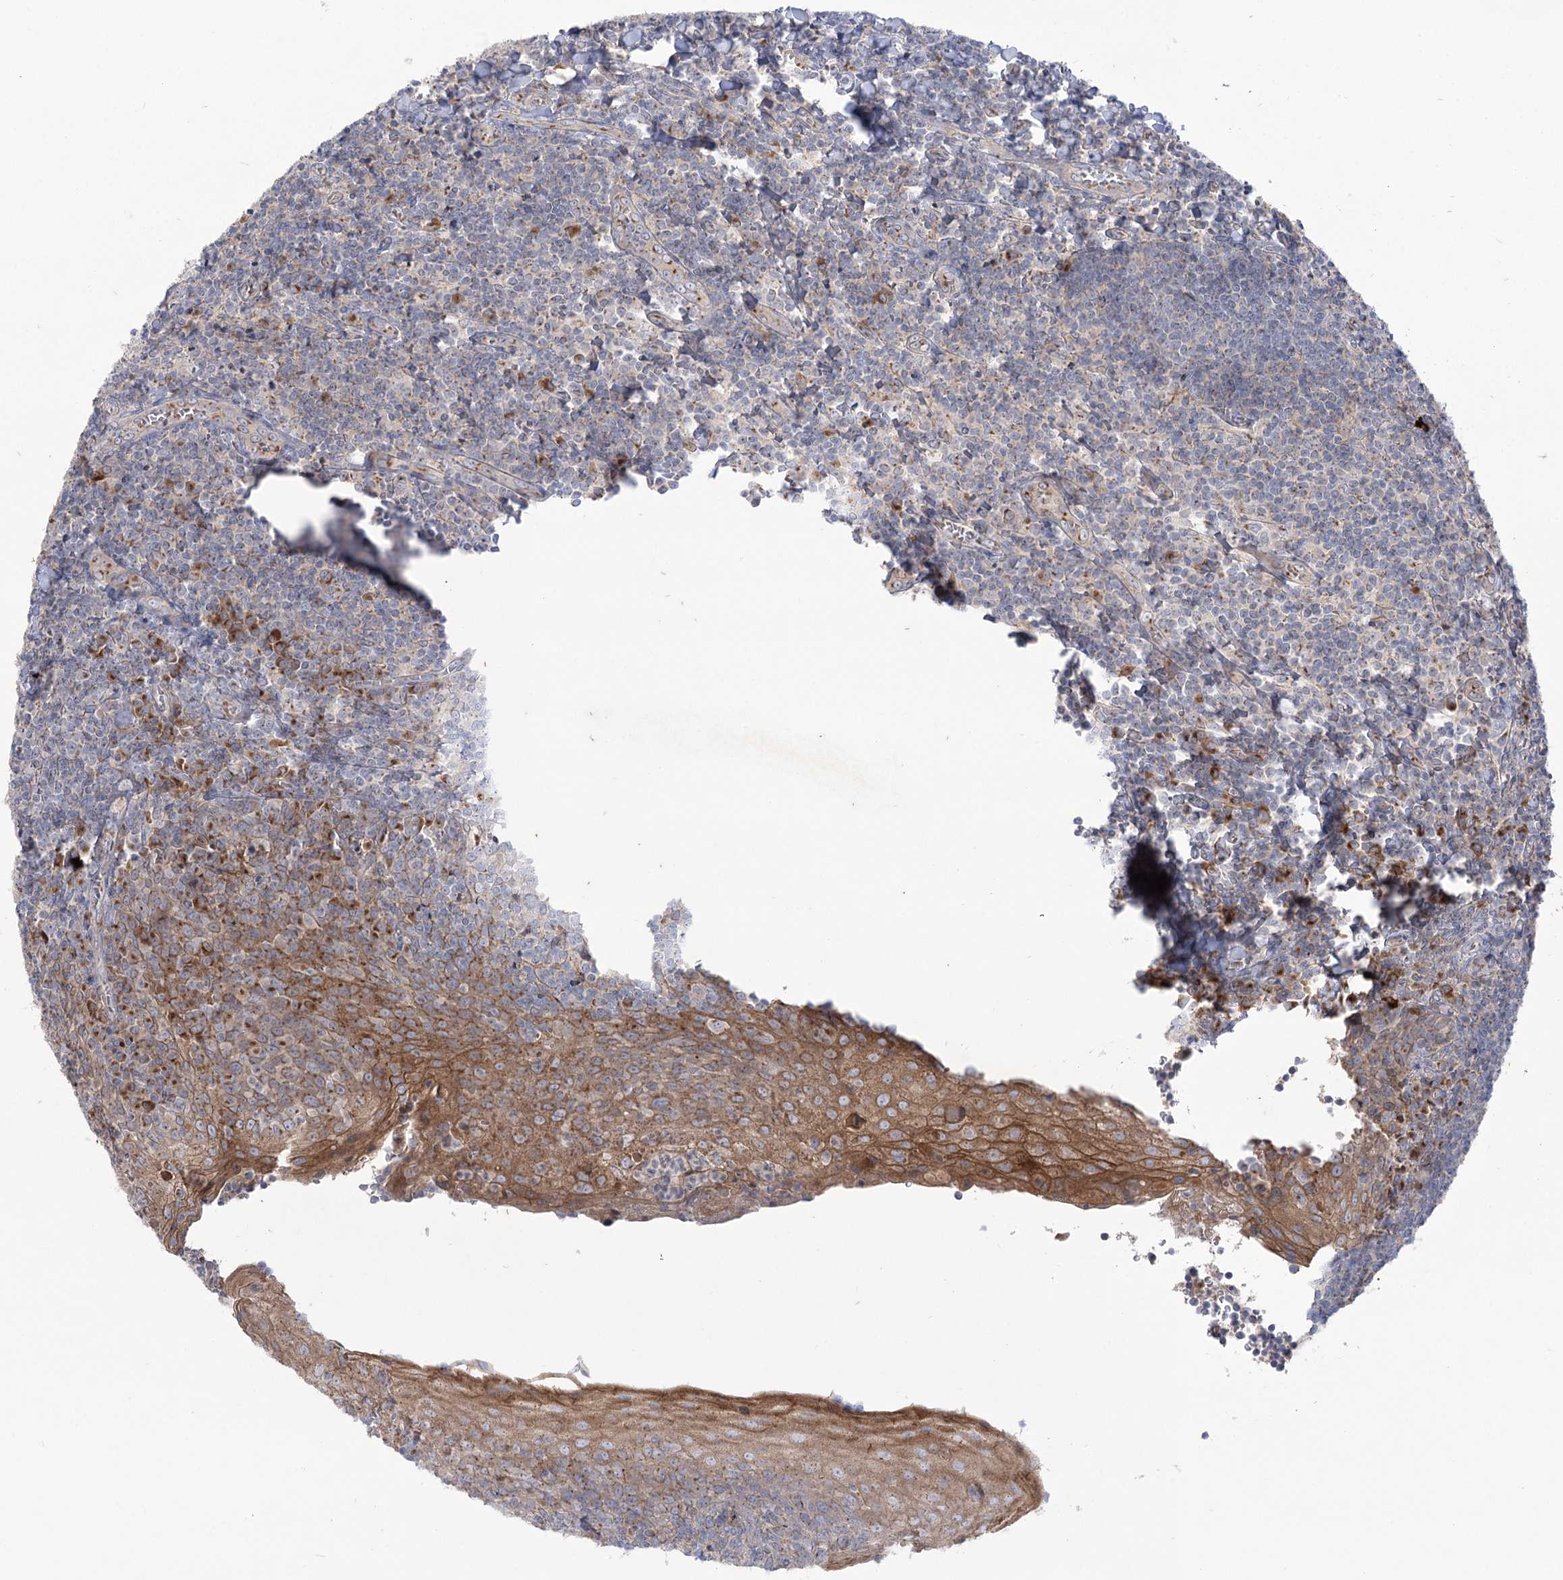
{"staining": {"intensity": "moderate", "quantity": "25%-75%", "location": "cytoplasmic/membranous"}, "tissue": "tonsil", "cell_type": "Germinal center cells", "image_type": "normal", "snomed": [{"axis": "morphology", "description": "Normal tissue, NOS"}, {"axis": "topography", "description": "Tonsil"}], "caption": "Moderate cytoplasmic/membranous protein positivity is appreciated in approximately 25%-75% of germinal center cells in tonsil.", "gene": "GBF1", "patient": {"sex": "male", "age": 27}}